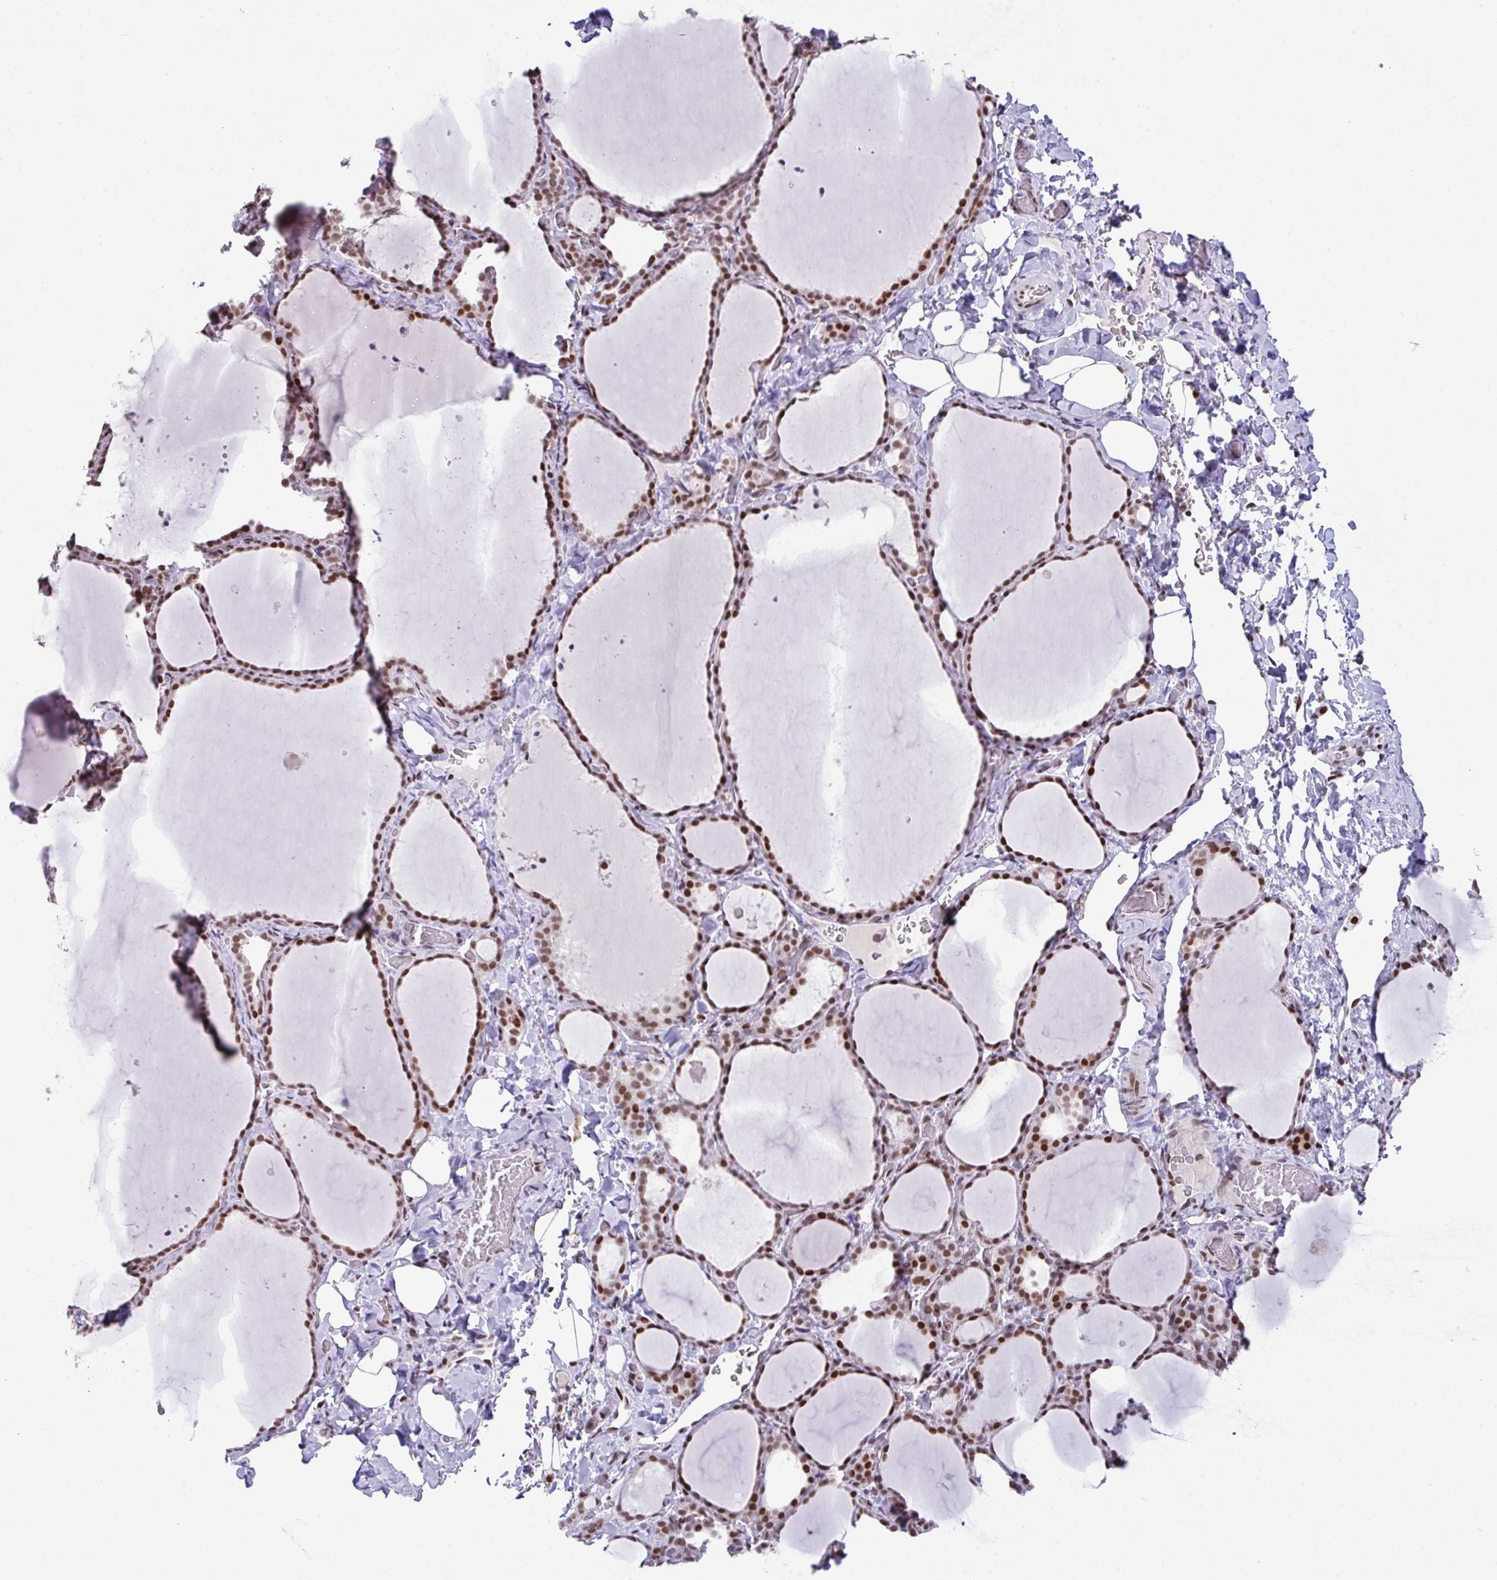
{"staining": {"intensity": "strong", "quantity": ">75%", "location": "nuclear"}, "tissue": "thyroid gland", "cell_type": "Glandular cells", "image_type": "normal", "snomed": [{"axis": "morphology", "description": "Normal tissue, NOS"}, {"axis": "topography", "description": "Thyroid gland"}], "caption": "A high-resolution histopathology image shows immunohistochemistry staining of normal thyroid gland, which reveals strong nuclear staining in about >75% of glandular cells. (DAB (3,3'-diaminobenzidine) IHC, brown staining for protein, blue staining for nuclei).", "gene": "CLP1", "patient": {"sex": "female", "age": 22}}